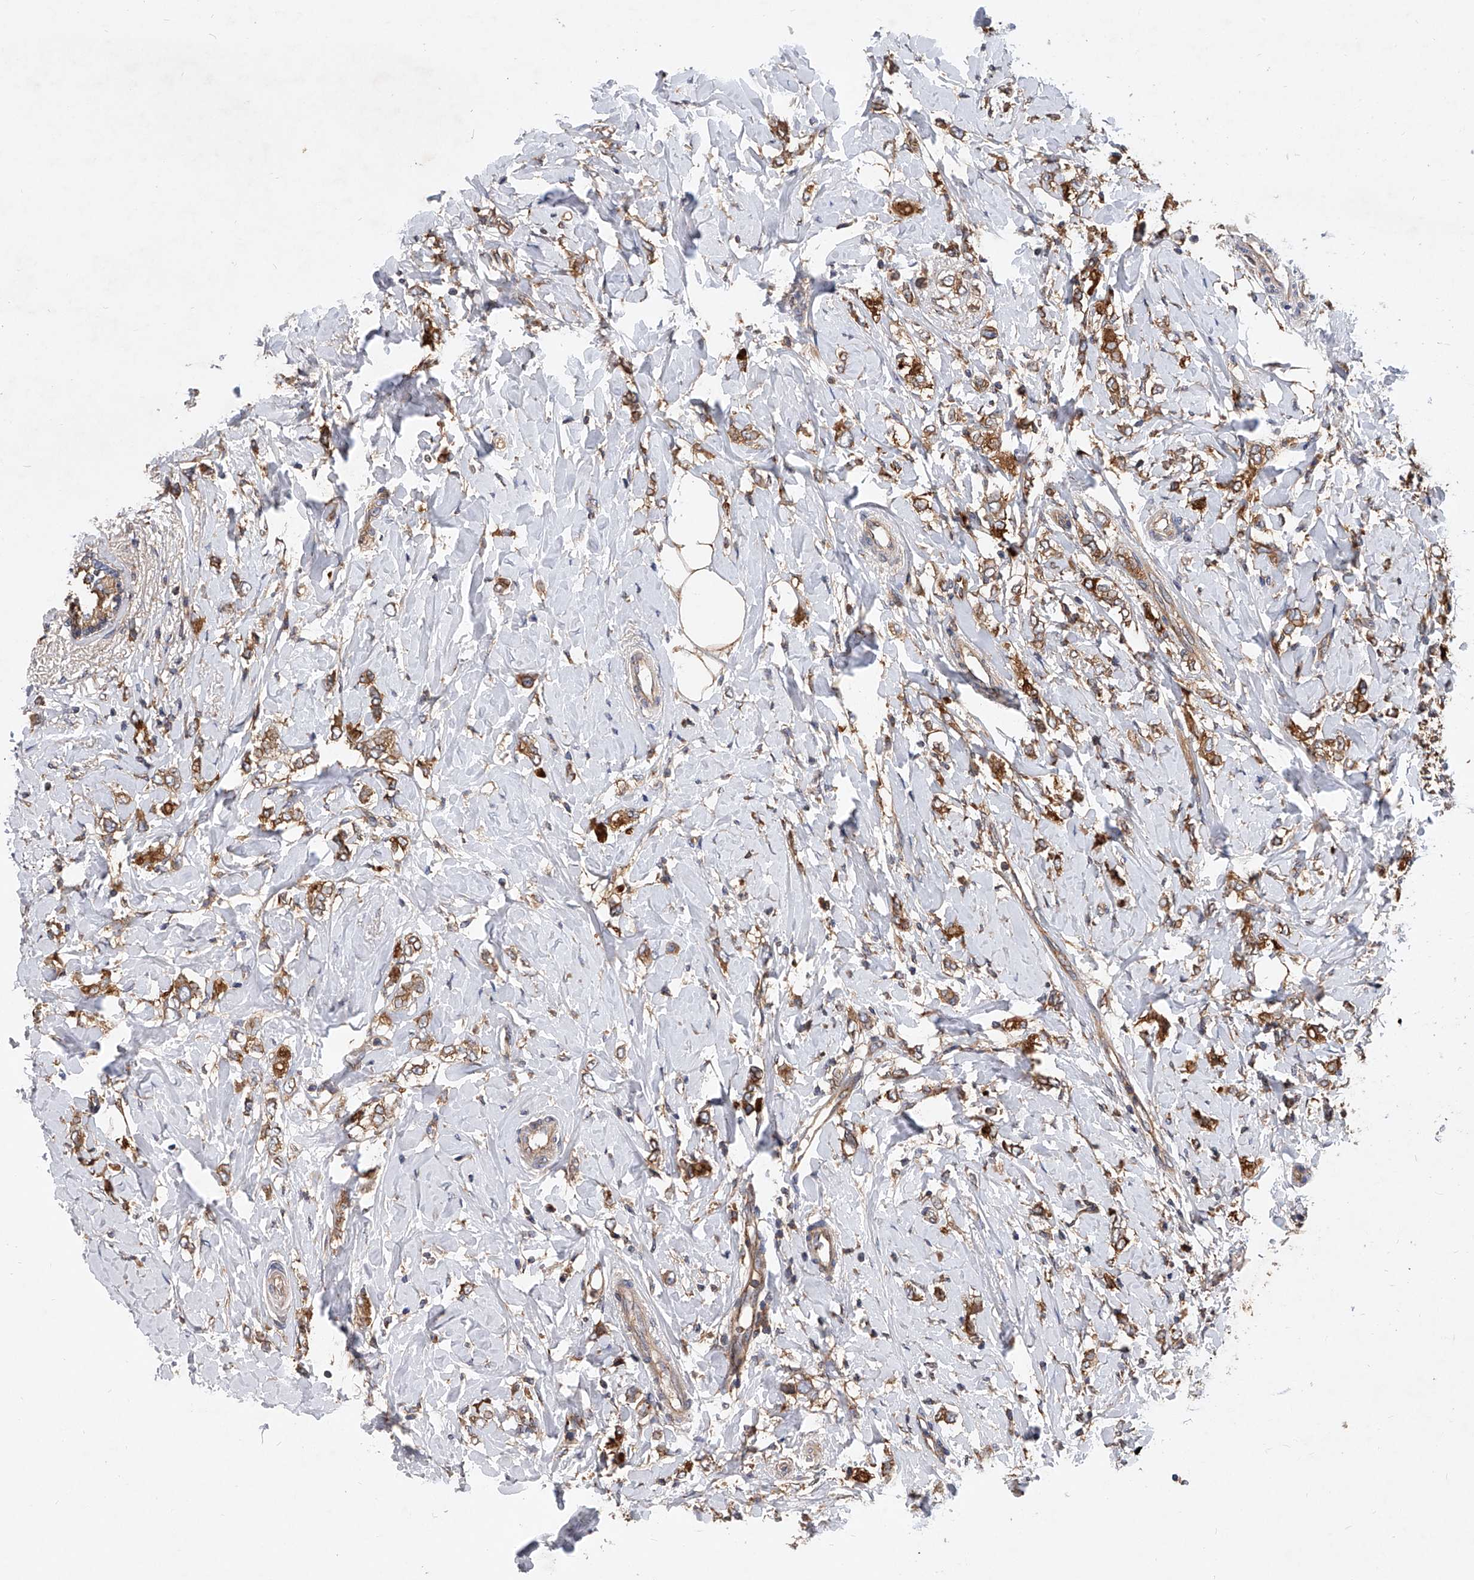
{"staining": {"intensity": "moderate", "quantity": ">75%", "location": "cytoplasmic/membranous"}, "tissue": "breast cancer", "cell_type": "Tumor cells", "image_type": "cancer", "snomed": [{"axis": "morphology", "description": "Normal tissue, NOS"}, {"axis": "morphology", "description": "Lobular carcinoma"}, {"axis": "topography", "description": "Breast"}], "caption": "An image showing moderate cytoplasmic/membranous positivity in about >75% of tumor cells in lobular carcinoma (breast), as visualized by brown immunohistochemical staining.", "gene": "CFAP410", "patient": {"sex": "female", "age": 47}}